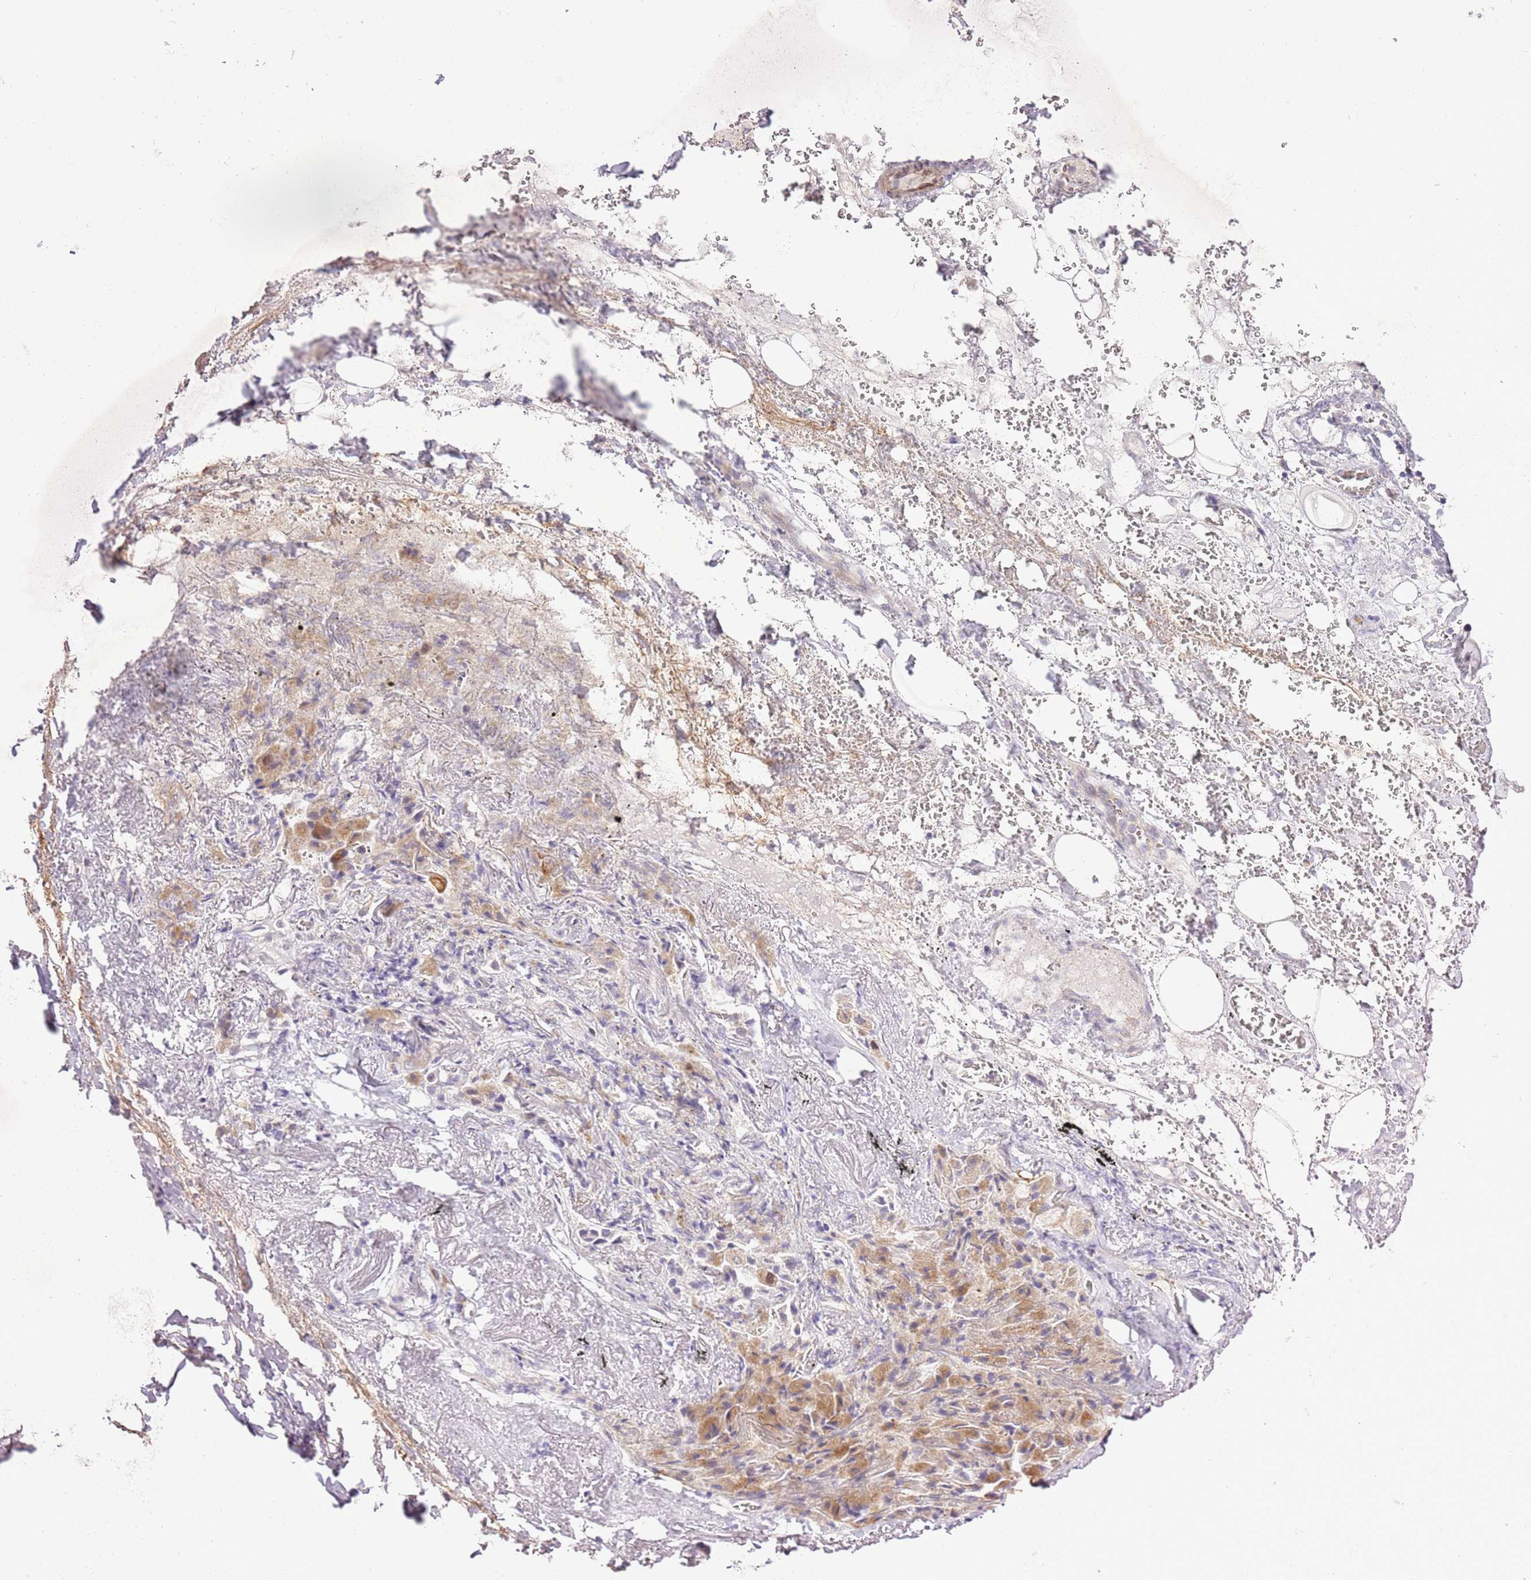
{"staining": {"intensity": "negative", "quantity": "none", "location": "none"}, "tissue": "adipose tissue", "cell_type": "Adipocytes", "image_type": "normal", "snomed": [{"axis": "morphology", "description": "Normal tissue, NOS"}, {"axis": "topography", "description": "Cartilage tissue"}], "caption": "Protein analysis of unremarkable adipose tissue shows no significant staining in adipocytes. Nuclei are stained in blue.", "gene": "FBRSL1", "patient": {"sex": "male", "age": 66}}